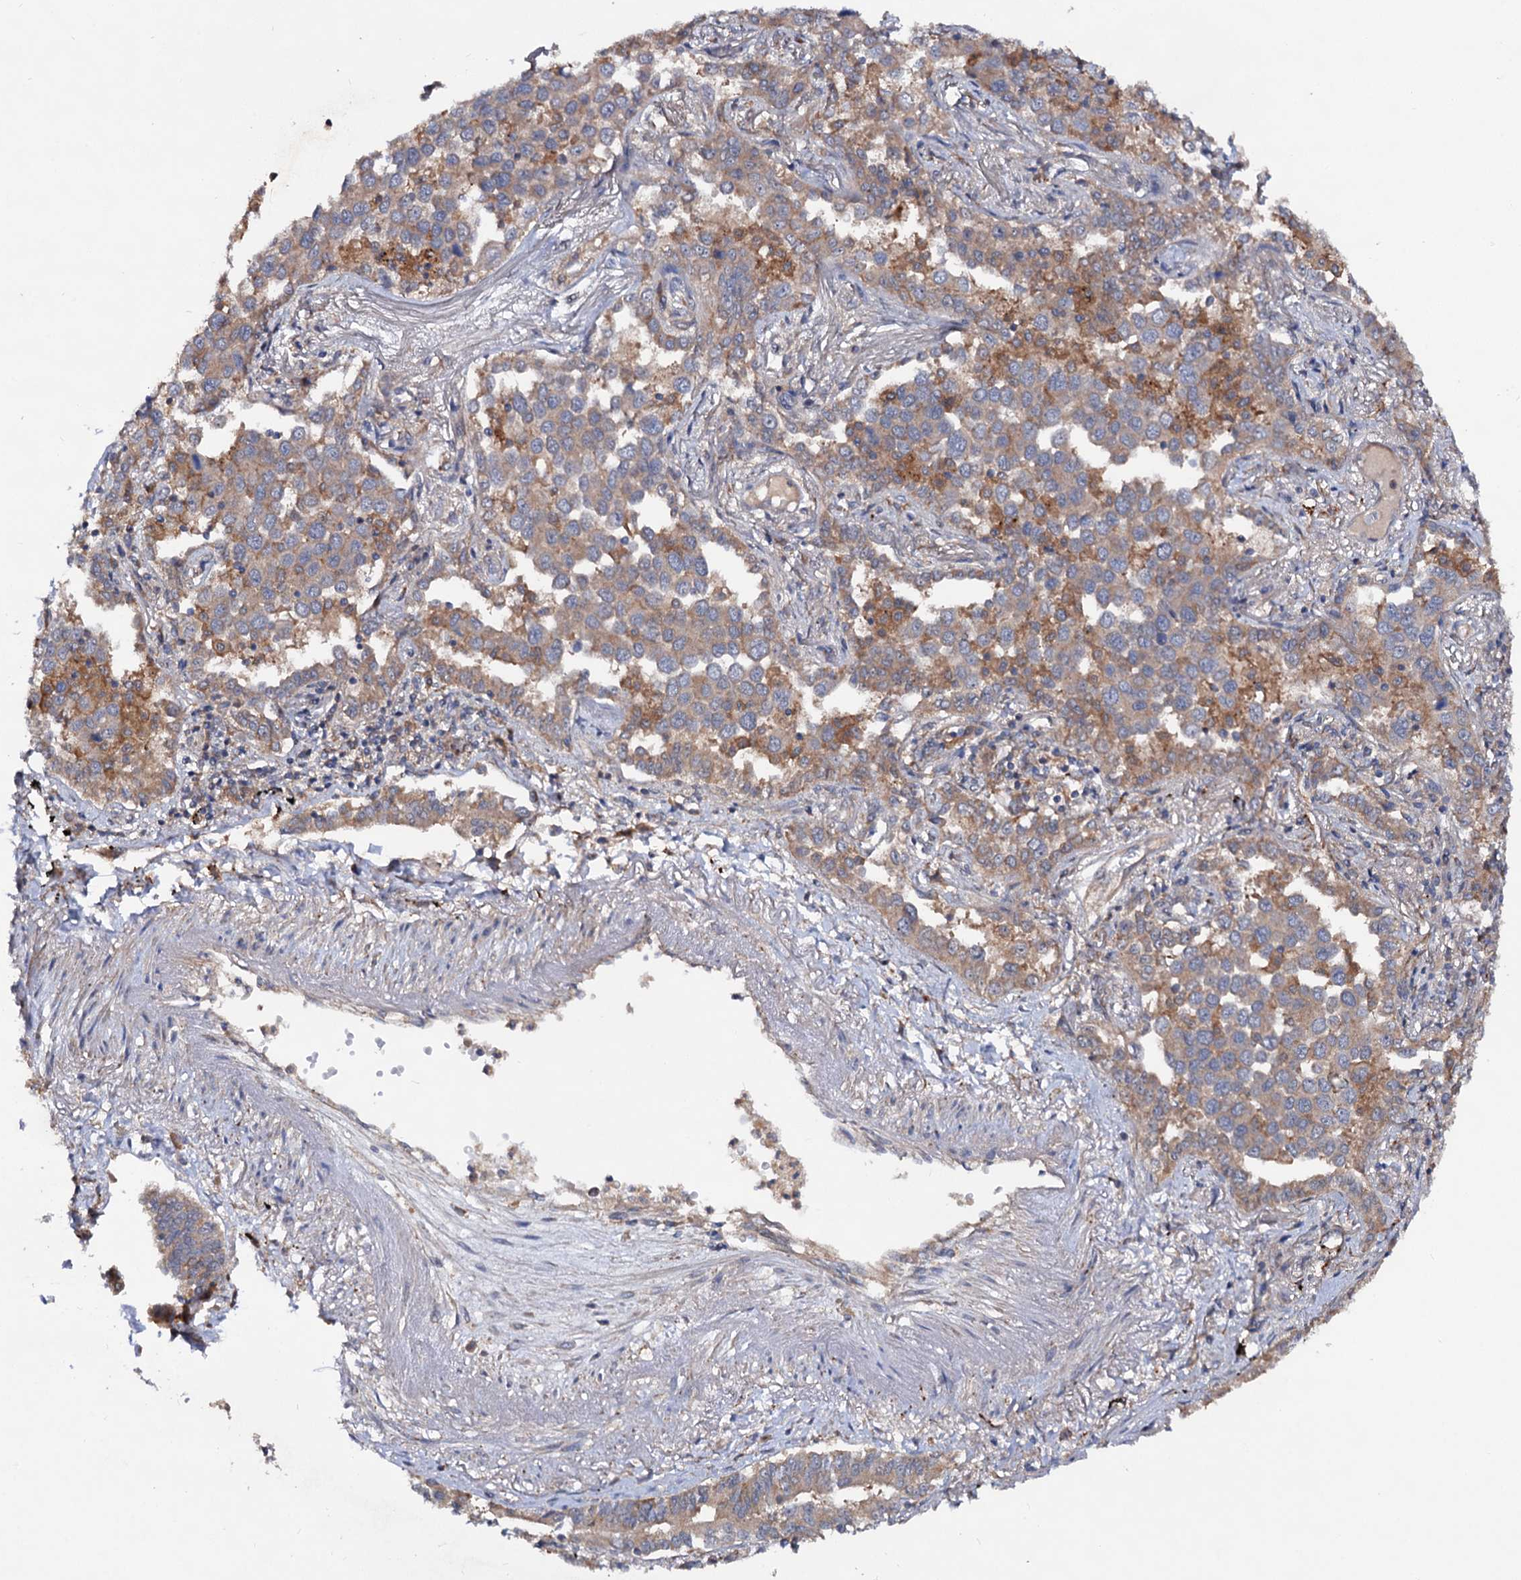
{"staining": {"intensity": "moderate", "quantity": "25%-75%", "location": "cytoplasmic/membranous"}, "tissue": "lung cancer", "cell_type": "Tumor cells", "image_type": "cancer", "snomed": [{"axis": "morphology", "description": "Adenocarcinoma, NOS"}, {"axis": "topography", "description": "Lung"}], "caption": "Immunohistochemical staining of adenocarcinoma (lung) displays moderate cytoplasmic/membranous protein positivity in about 25%-75% of tumor cells. (IHC, brightfield microscopy, high magnification).", "gene": "VPS29", "patient": {"sex": "male", "age": 67}}